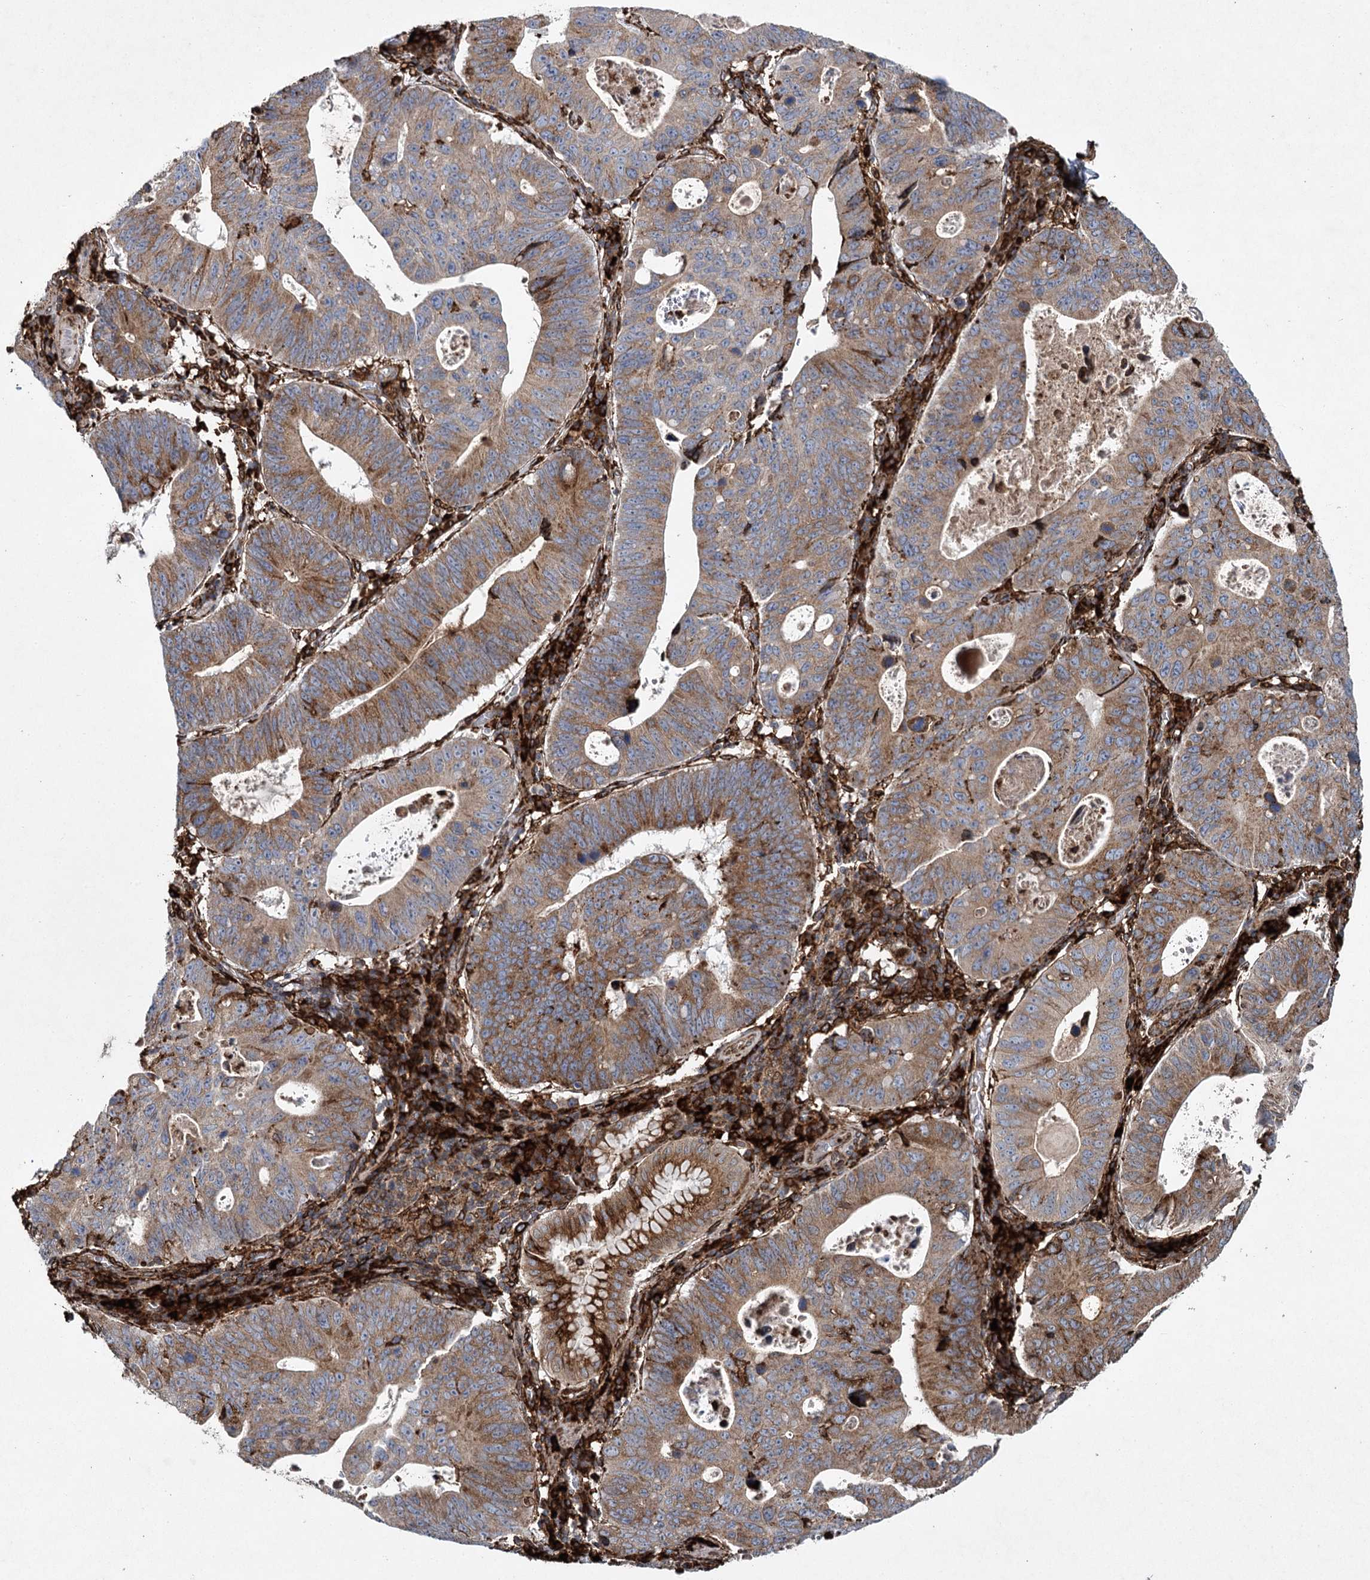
{"staining": {"intensity": "moderate", "quantity": ">75%", "location": "cytoplasmic/membranous"}, "tissue": "stomach cancer", "cell_type": "Tumor cells", "image_type": "cancer", "snomed": [{"axis": "morphology", "description": "Adenocarcinoma, NOS"}, {"axis": "topography", "description": "Stomach"}], "caption": "This is a photomicrograph of immunohistochemistry staining of adenocarcinoma (stomach), which shows moderate positivity in the cytoplasmic/membranous of tumor cells.", "gene": "DCUN1D4", "patient": {"sex": "male", "age": 59}}